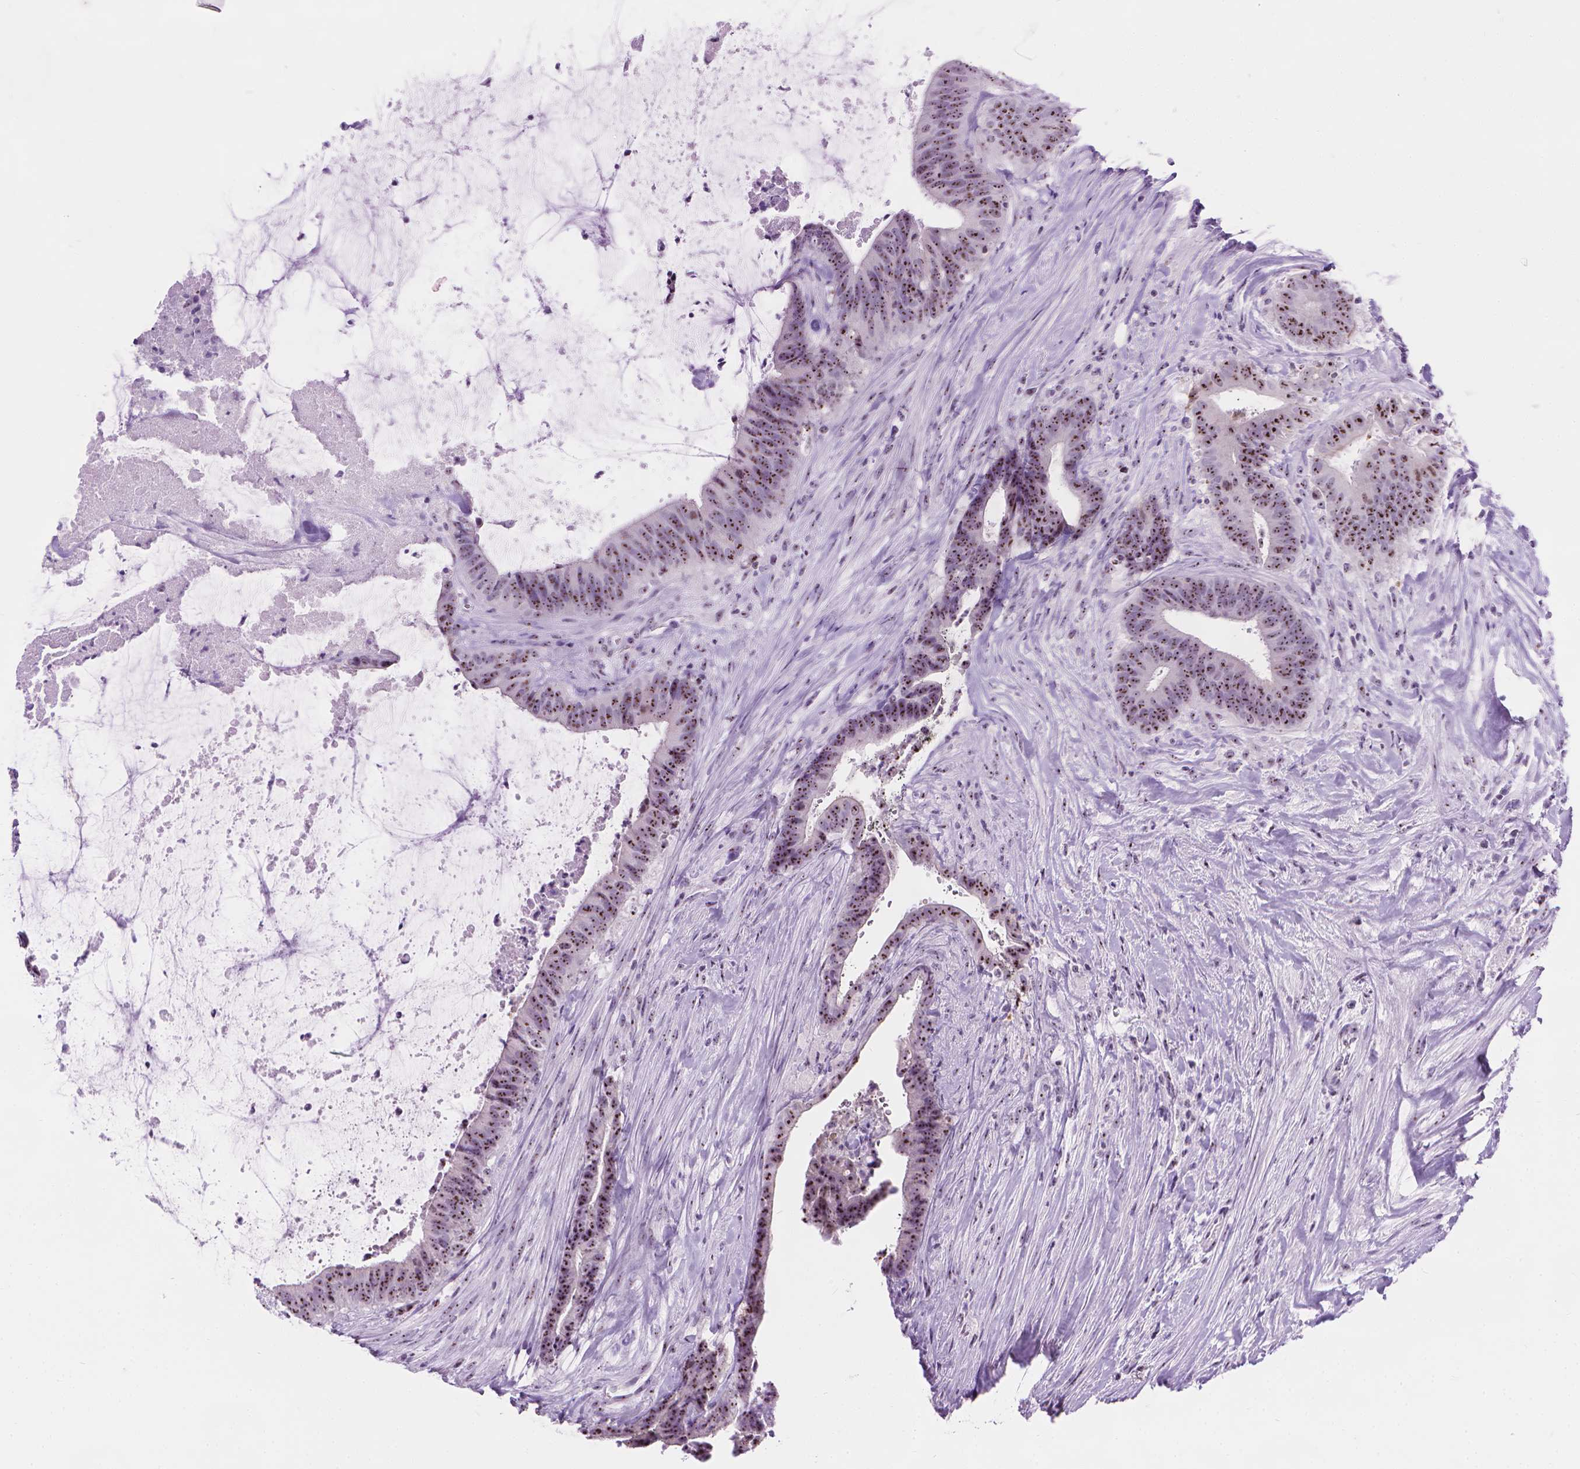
{"staining": {"intensity": "moderate", "quantity": ">75%", "location": "nuclear"}, "tissue": "colorectal cancer", "cell_type": "Tumor cells", "image_type": "cancer", "snomed": [{"axis": "morphology", "description": "Adenocarcinoma, NOS"}, {"axis": "topography", "description": "Colon"}], "caption": "Immunohistochemistry (DAB (3,3'-diaminobenzidine)) staining of colorectal cancer (adenocarcinoma) displays moderate nuclear protein positivity in approximately >75% of tumor cells.", "gene": "NOL7", "patient": {"sex": "female", "age": 43}}